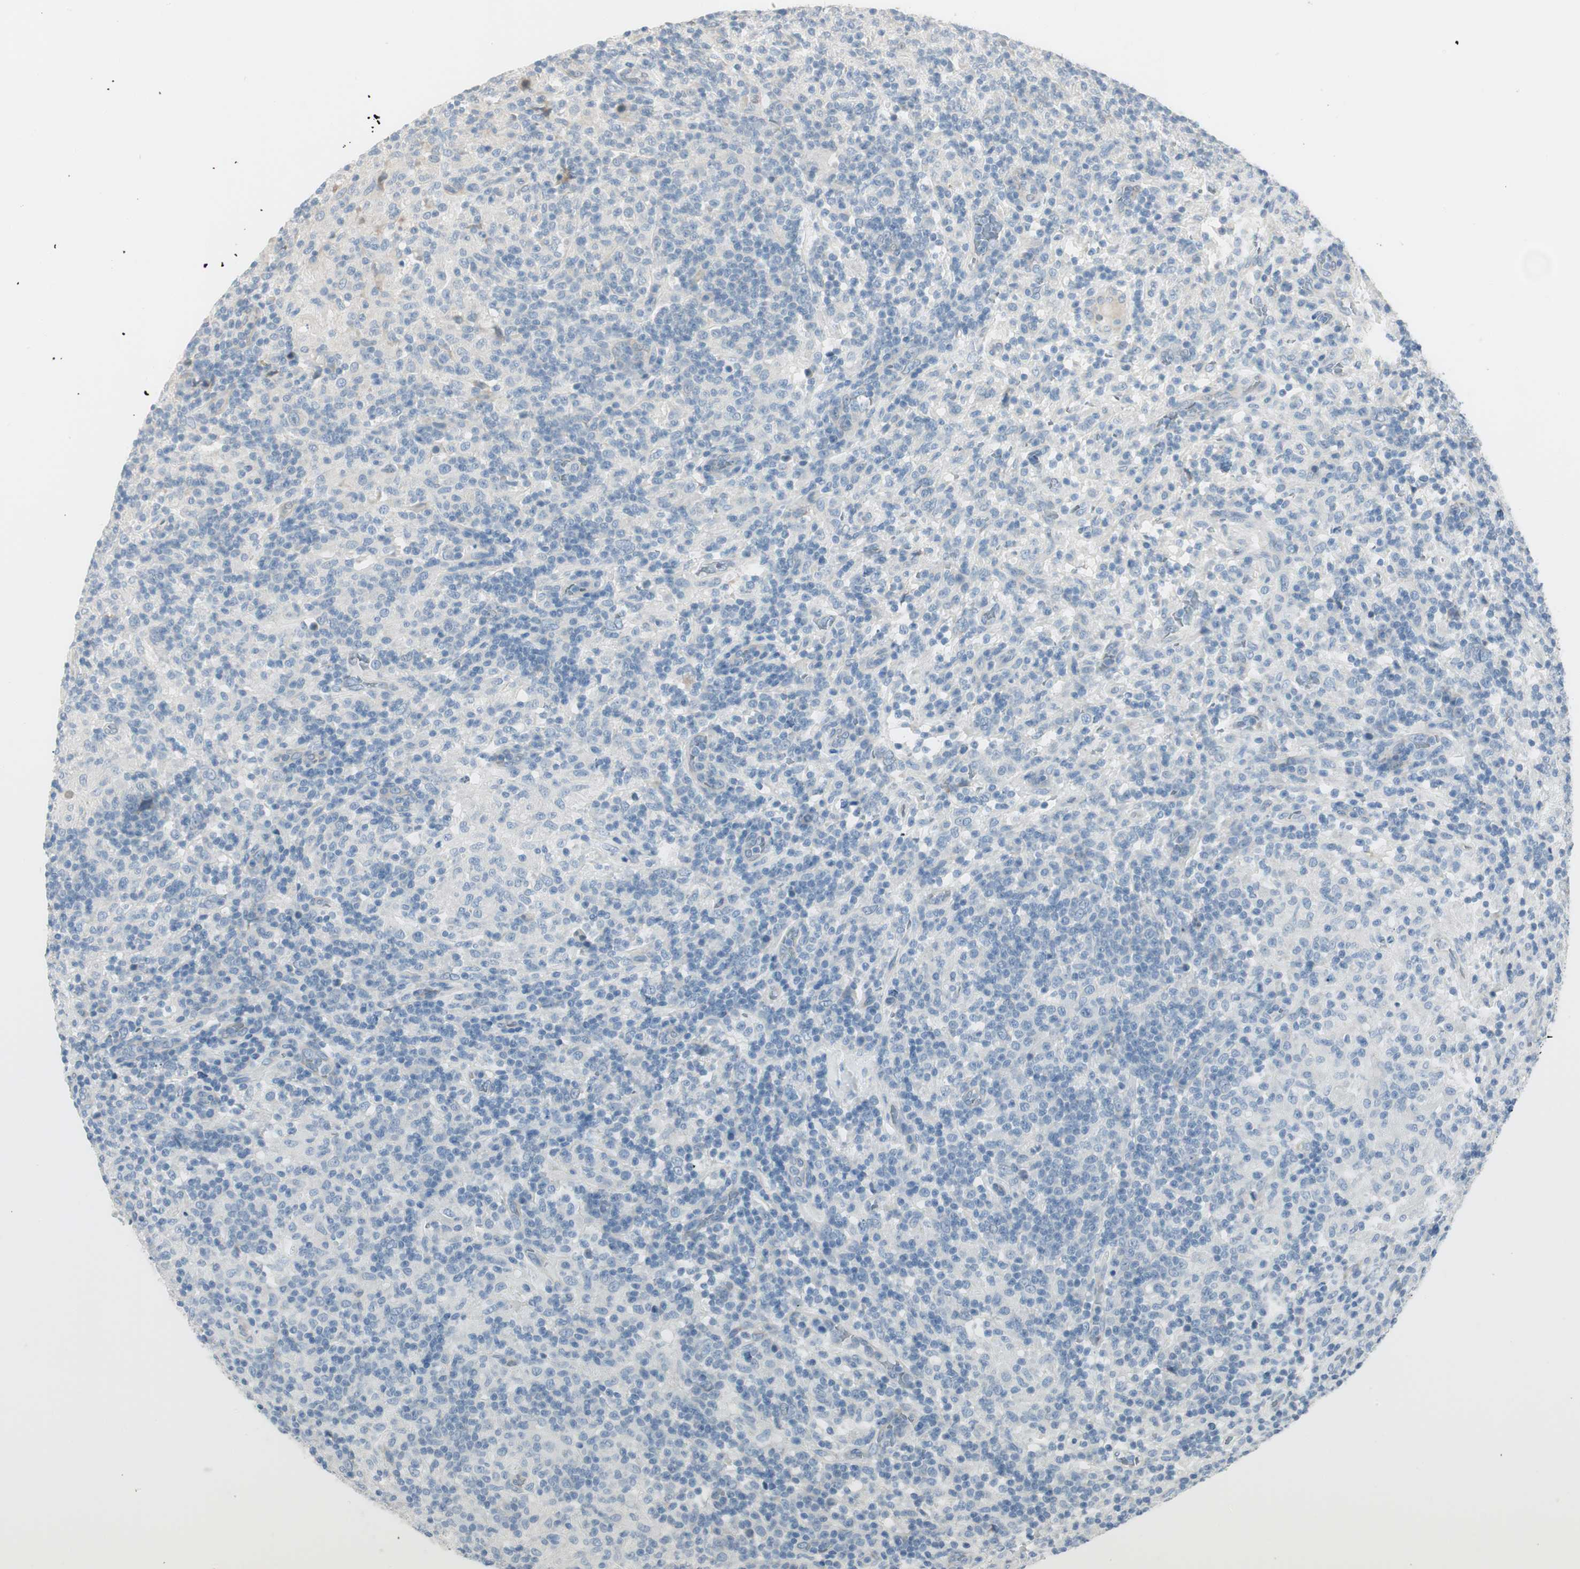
{"staining": {"intensity": "negative", "quantity": "none", "location": "none"}, "tissue": "lymphoma", "cell_type": "Tumor cells", "image_type": "cancer", "snomed": [{"axis": "morphology", "description": "Hodgkin's disease, NOS"}, {"axis": "topography", "description": "Lymph node"}], "caption": "Tumor cells show no significant expression in Hodgkin's disease.", "gene": "SPINK4", "patient": {"sex": "male", "age": 70}}